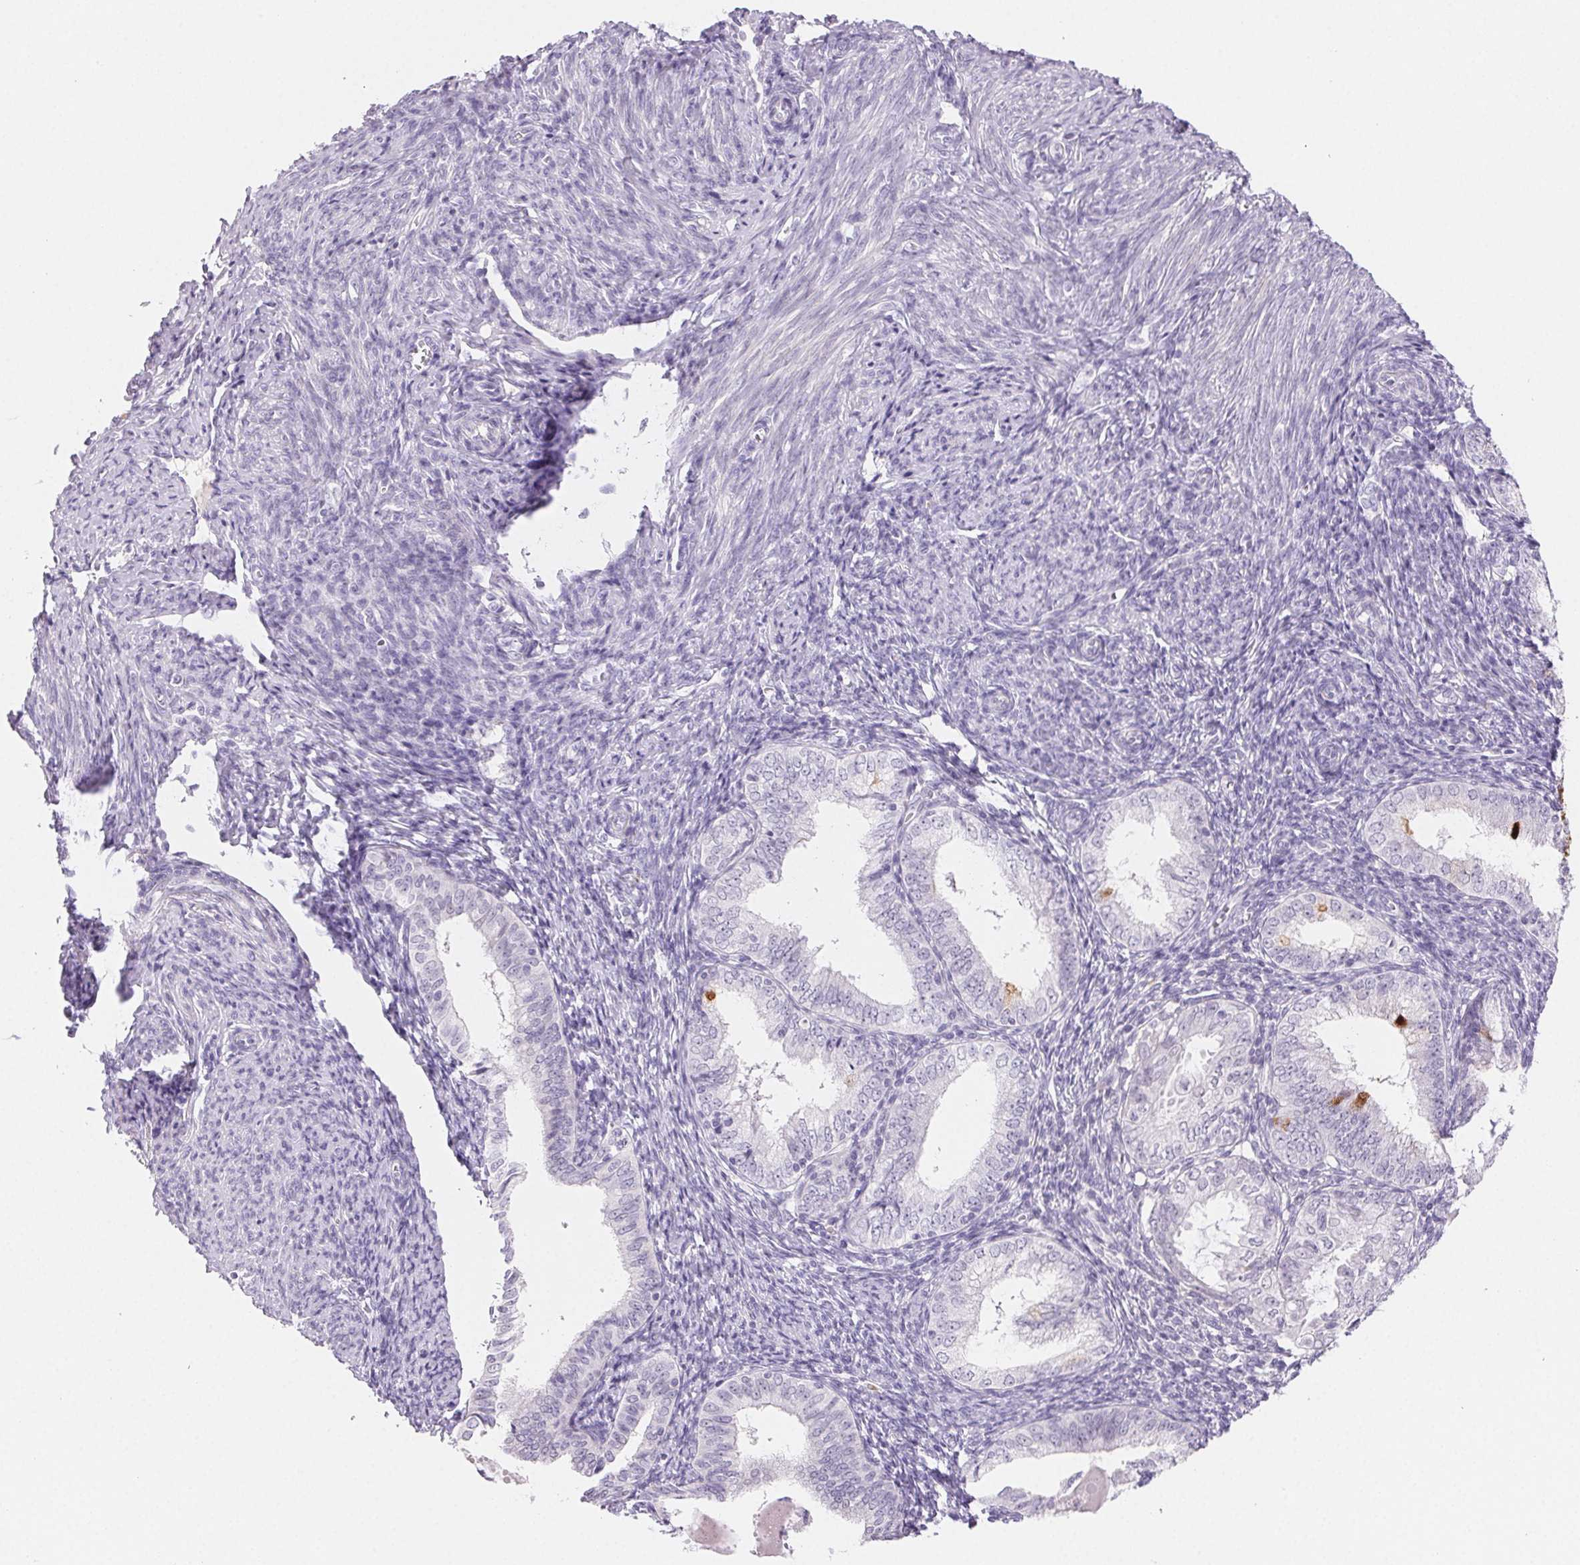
{"staining": {"intensity": "negative", "quantity": "none", "location": "none"}, "tissue": "endometrial cancer", "cell_type": "Tumor cells", "image_type": "cancer", "snomed": [{"axis": "morphology", "description": "Adenocarcinoma, NOS"}, {"axis": "topography", "description": "Endometrium"}], "caption": "High power microscopy image of an immunohistochemistry (IHC) photomicrograph of endometrial cancer, revealing no significant expression in tumor cells.", "gene": "BPIFB2", "patient": {"sex": "female", "age": 55}}